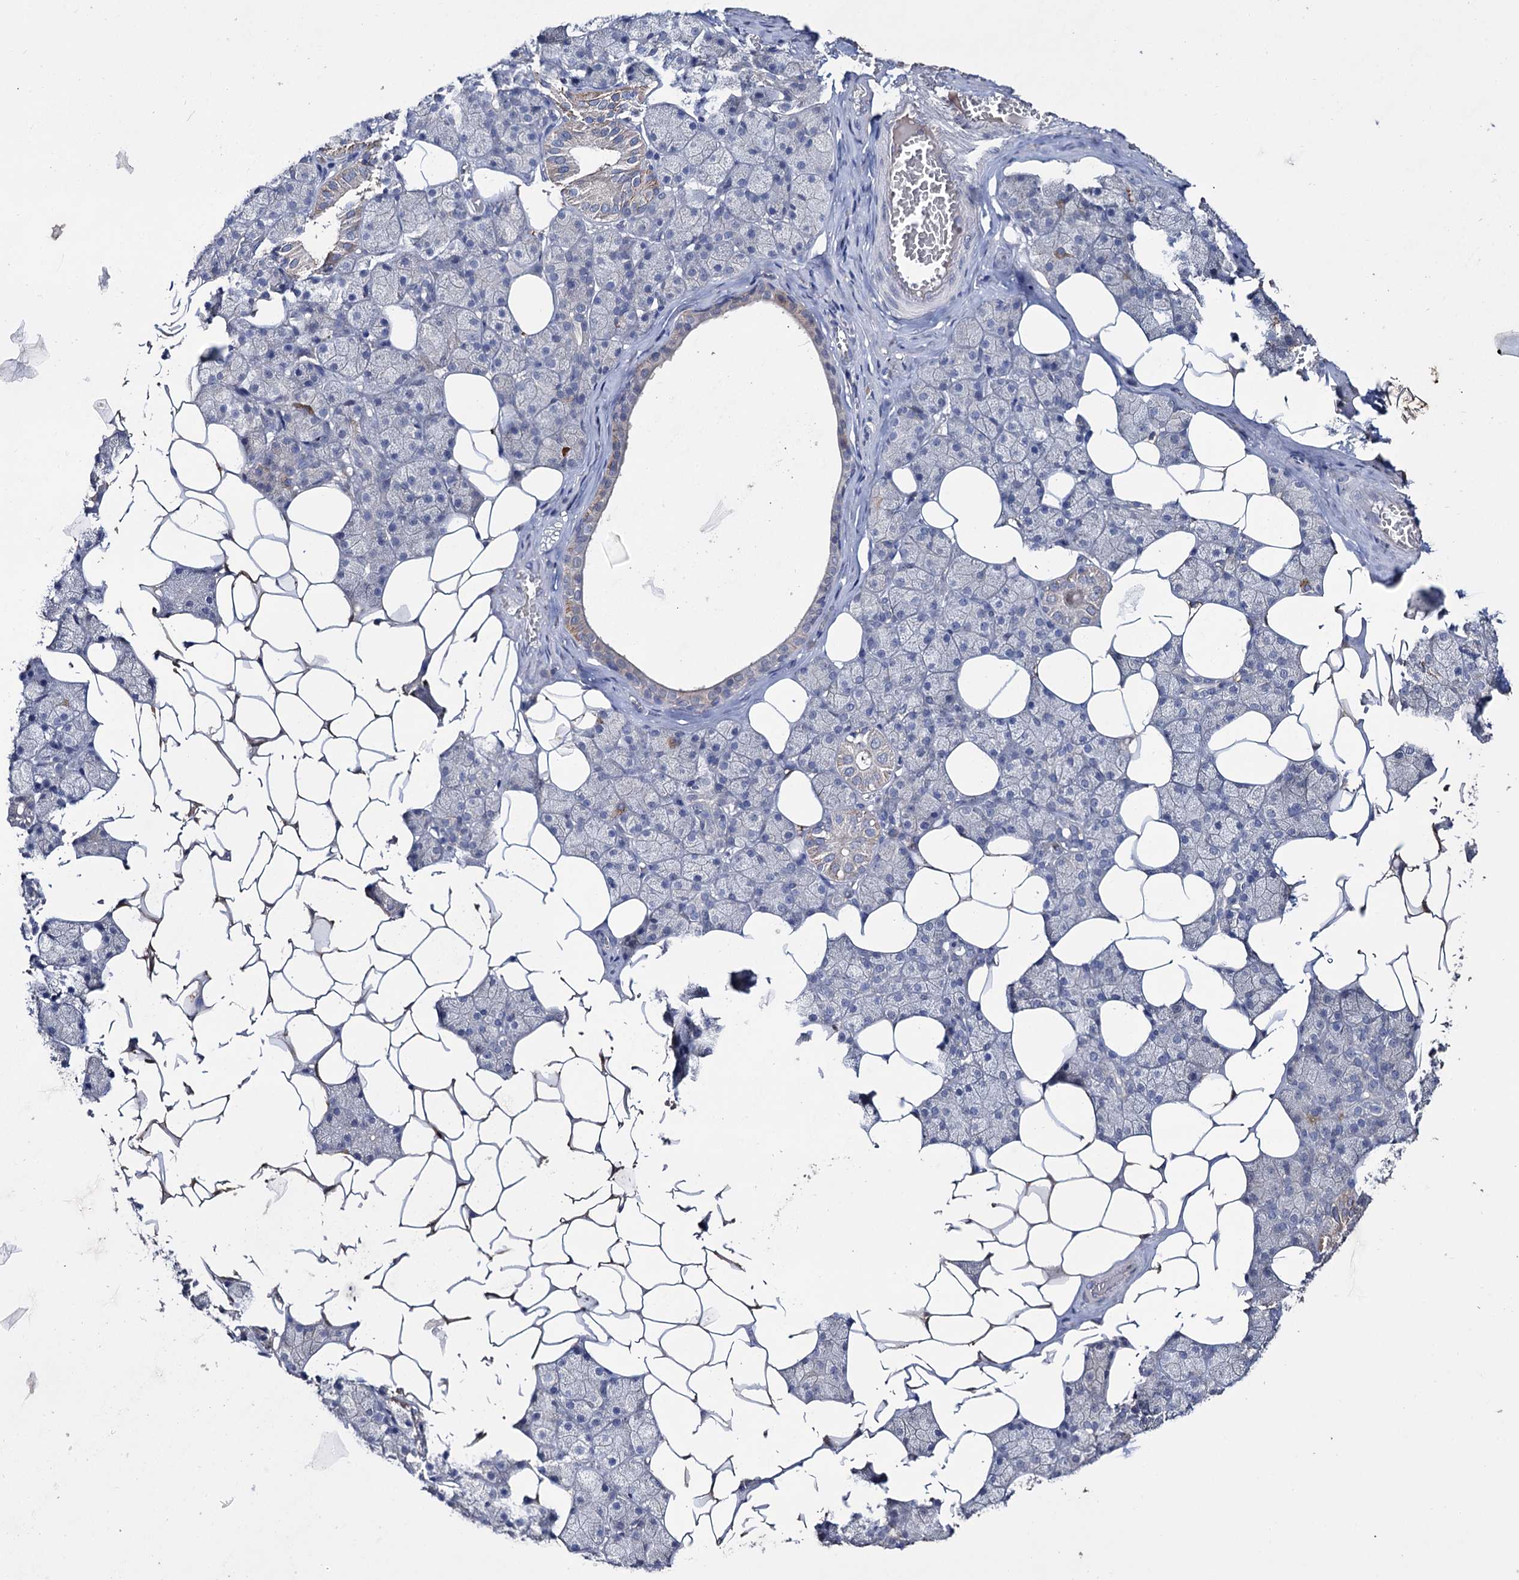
{"staining": {"intensity": "negative", "quantity": "none", "location": "none"}, "tissue": "salivary gland", "cell_type": "Glandular cells", "image_type": "normal", "snomed": [{"axis": "morphology", "description": "Normal tissue, NOS"}, {"axis": "topography", "description": "Salivary gland"}], "caption": "Immunohistochemistry (IHC) of benign salivary gland exhibits no expression in glandular cells. Brightfield microscopy of immunohistochemistry (IHC) stained with DAB (3,3'-diaminobenzidine) (brown) and hematoxylin (blue), captured at high magnification.", "gene": "EPB41L5", "patient": {"sex": "female", "age": 33}}